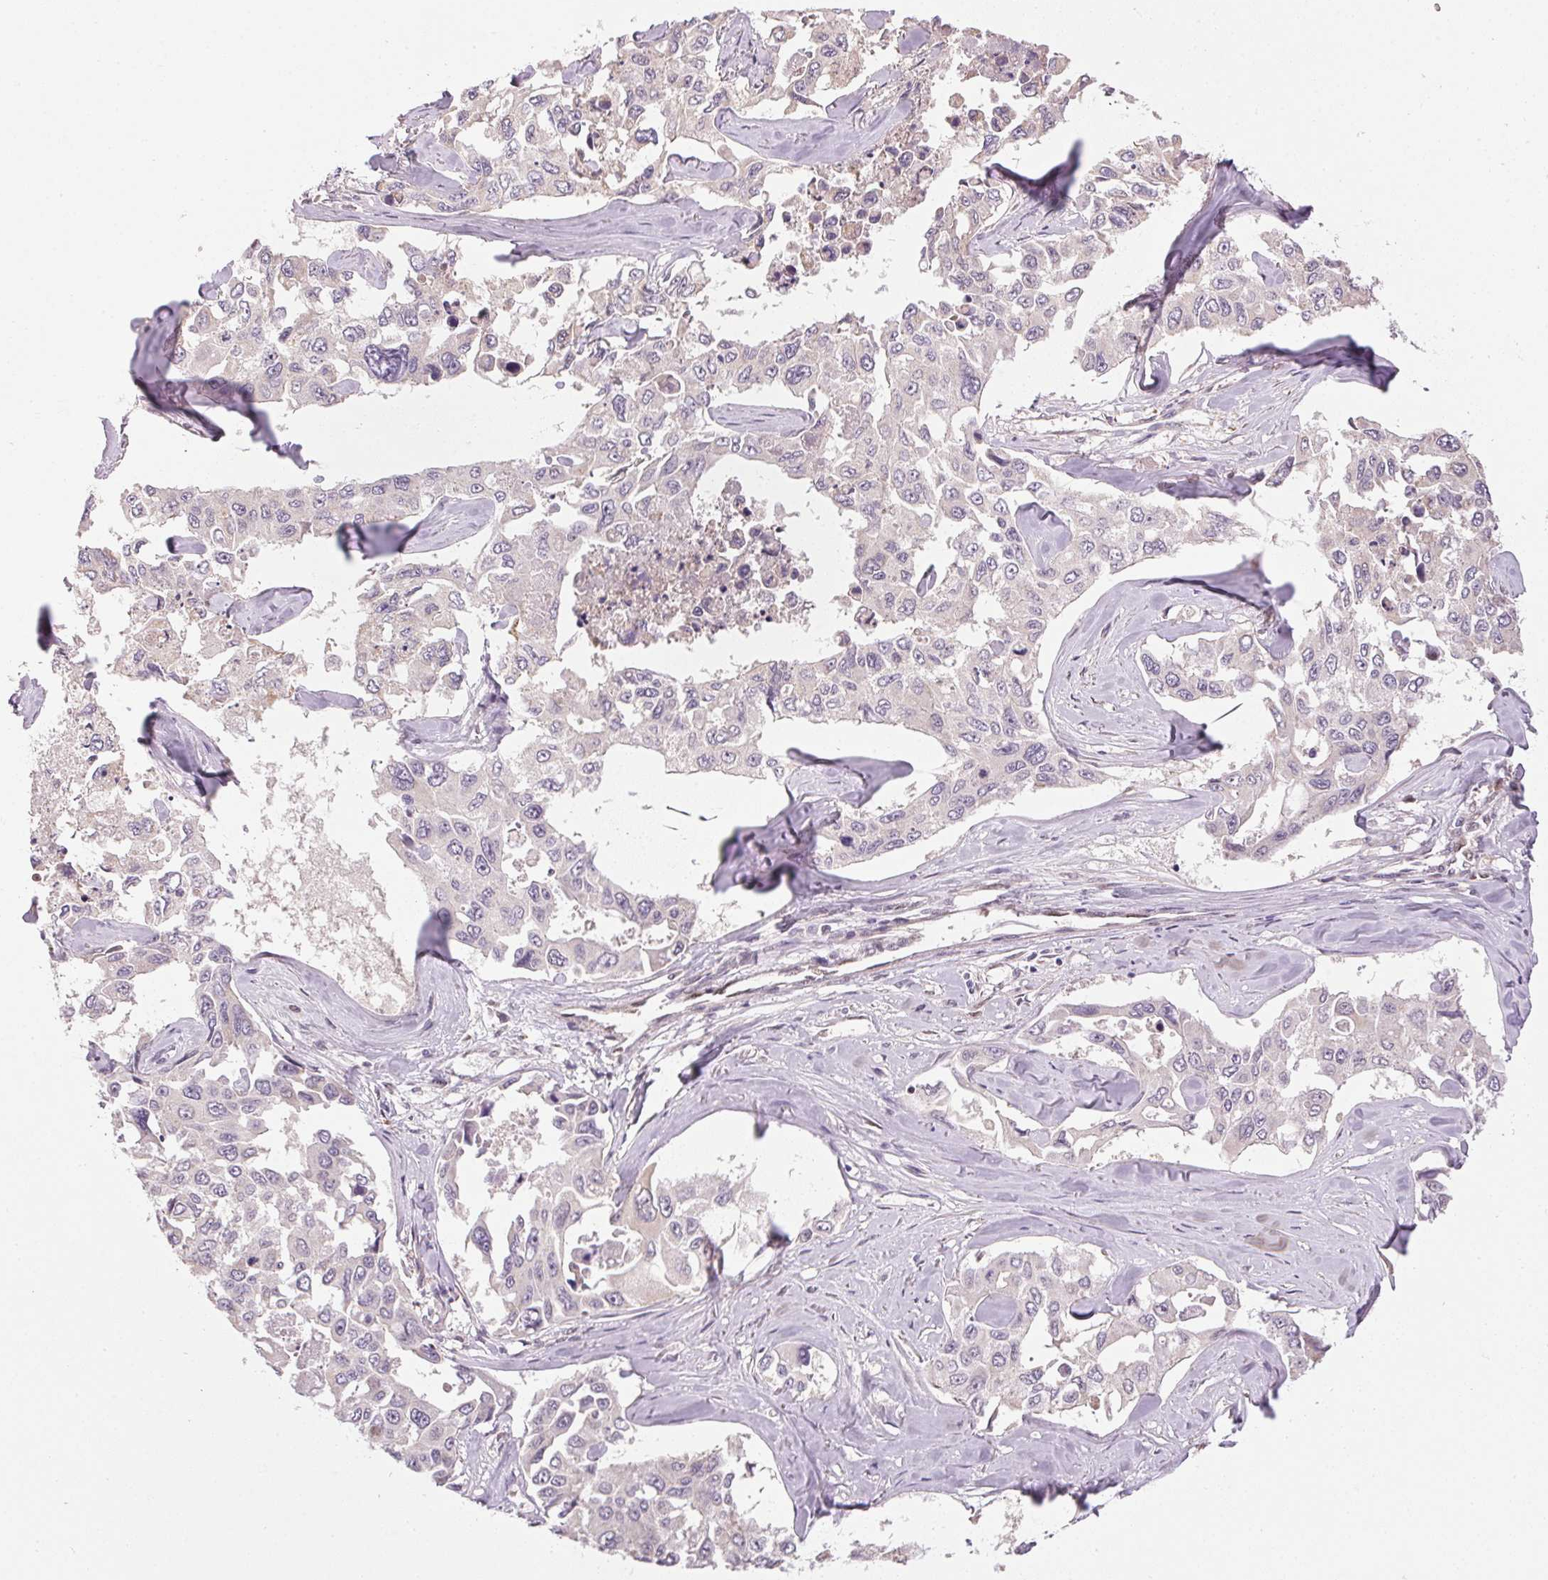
{"staining": {"intensity": "negative", "quantity": "none", "location": "none"}, "tissue": "lung cancer", "cell_type": "Tumor cells", "image_type": "cancer", "snomed": [{"axis": "morphology", "description": "Adenocarcinoma, NOS"}, {"axis": "topography", "description": "Lung"}], "caption": "This is an IHC image of human lung cancer (adenocarcinoma). There is no staining in tumor cells.", "gene": "SC5D", "patient": {"sex": "male", "age": 64}}